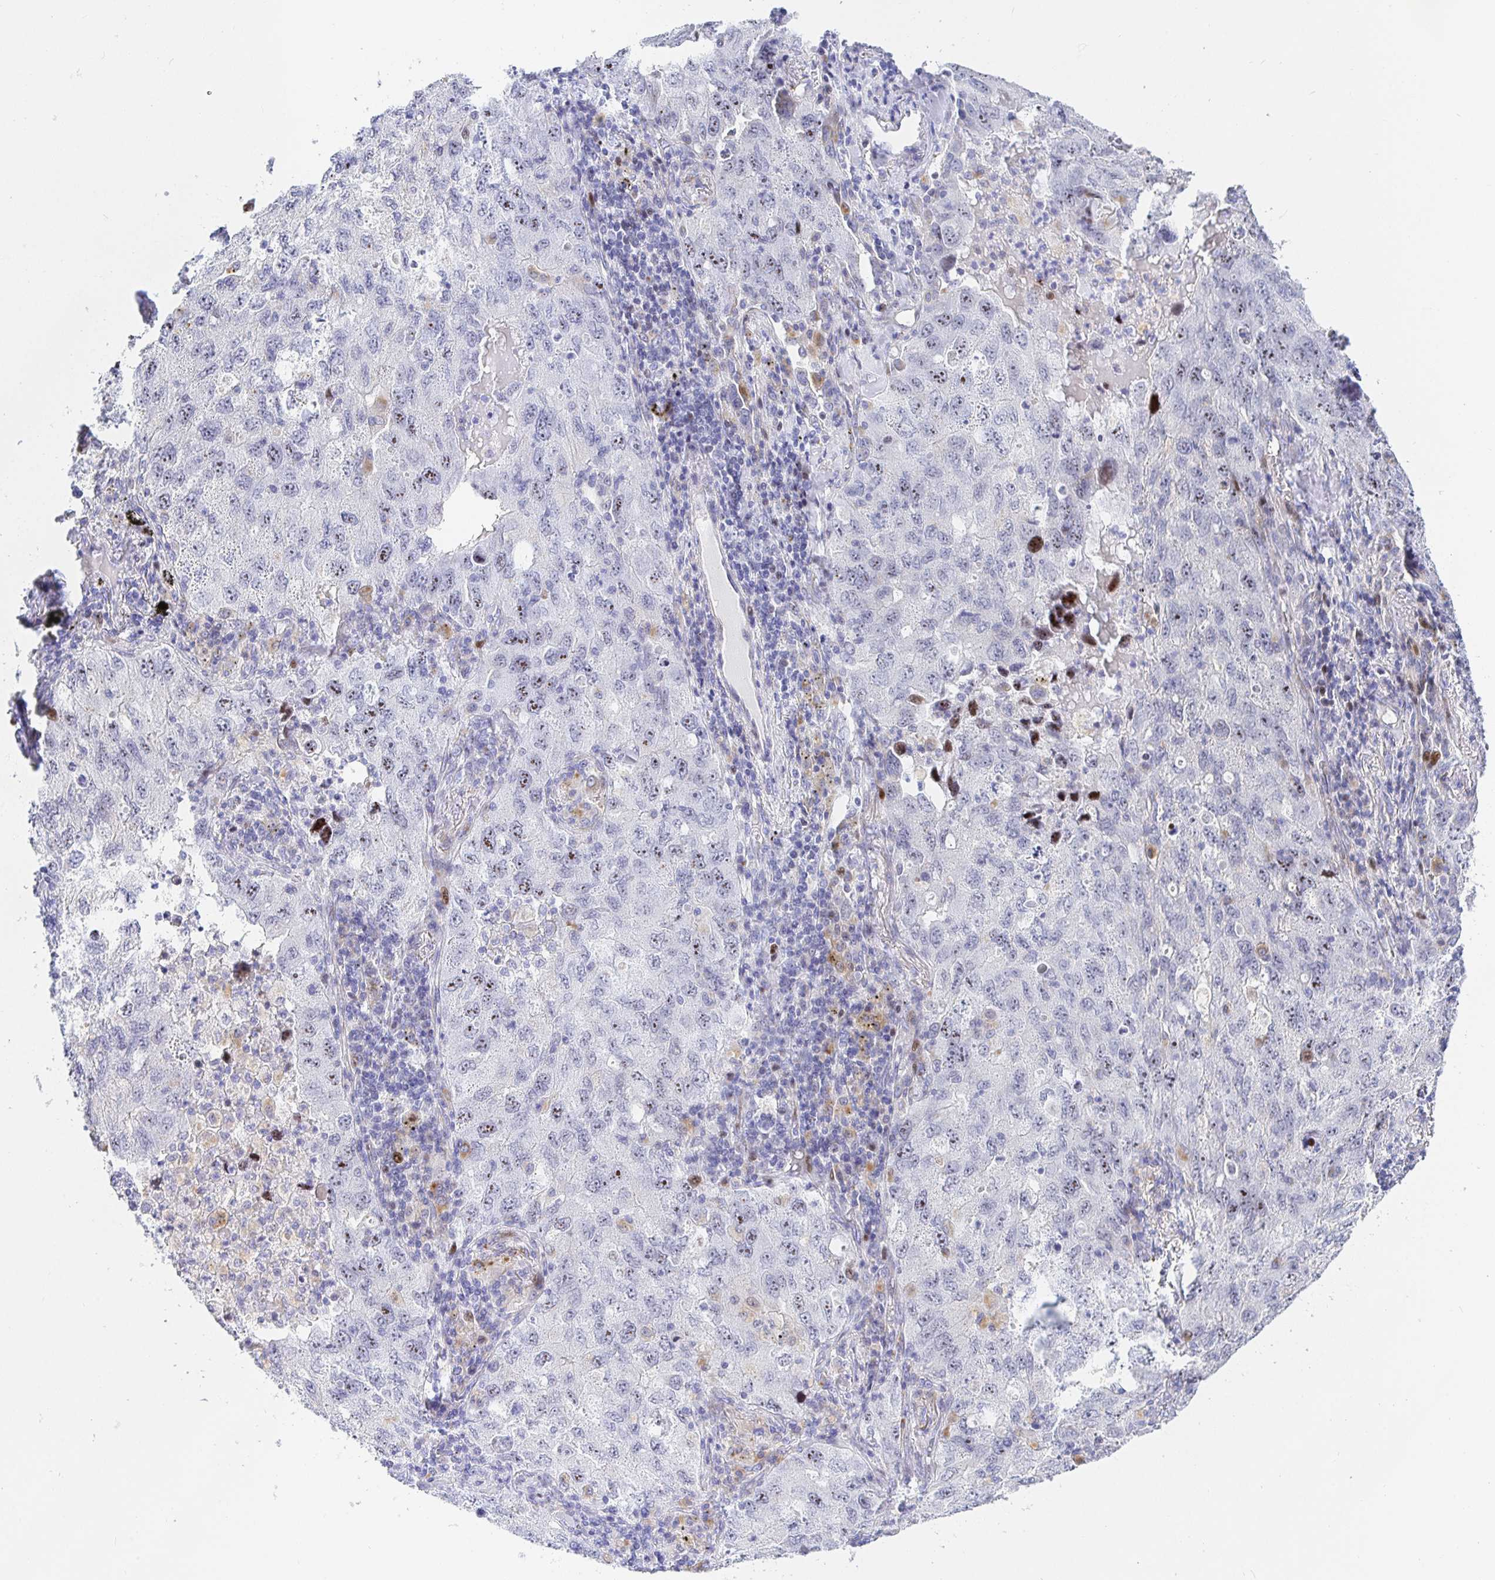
{"staining": {"intensity": "moderate", "quantity": "<25%", "location": "nuclear"}, "tissue": "lung cancer", "cell_type": "Tumor cells", "image_type": "cancer", "snomed": [{"axis": "morphology", "description": "Adenocarcinoma, NOS"}, {"axis": "topography", "description": "Lung"}], "caption": "IHC of human lung cancer demonstrates low levels of moderate nuclear staining in approximately <25% of tumor cells.", "gene": "KBTBD13", "patient": {"sex": "female", "age": 57}}